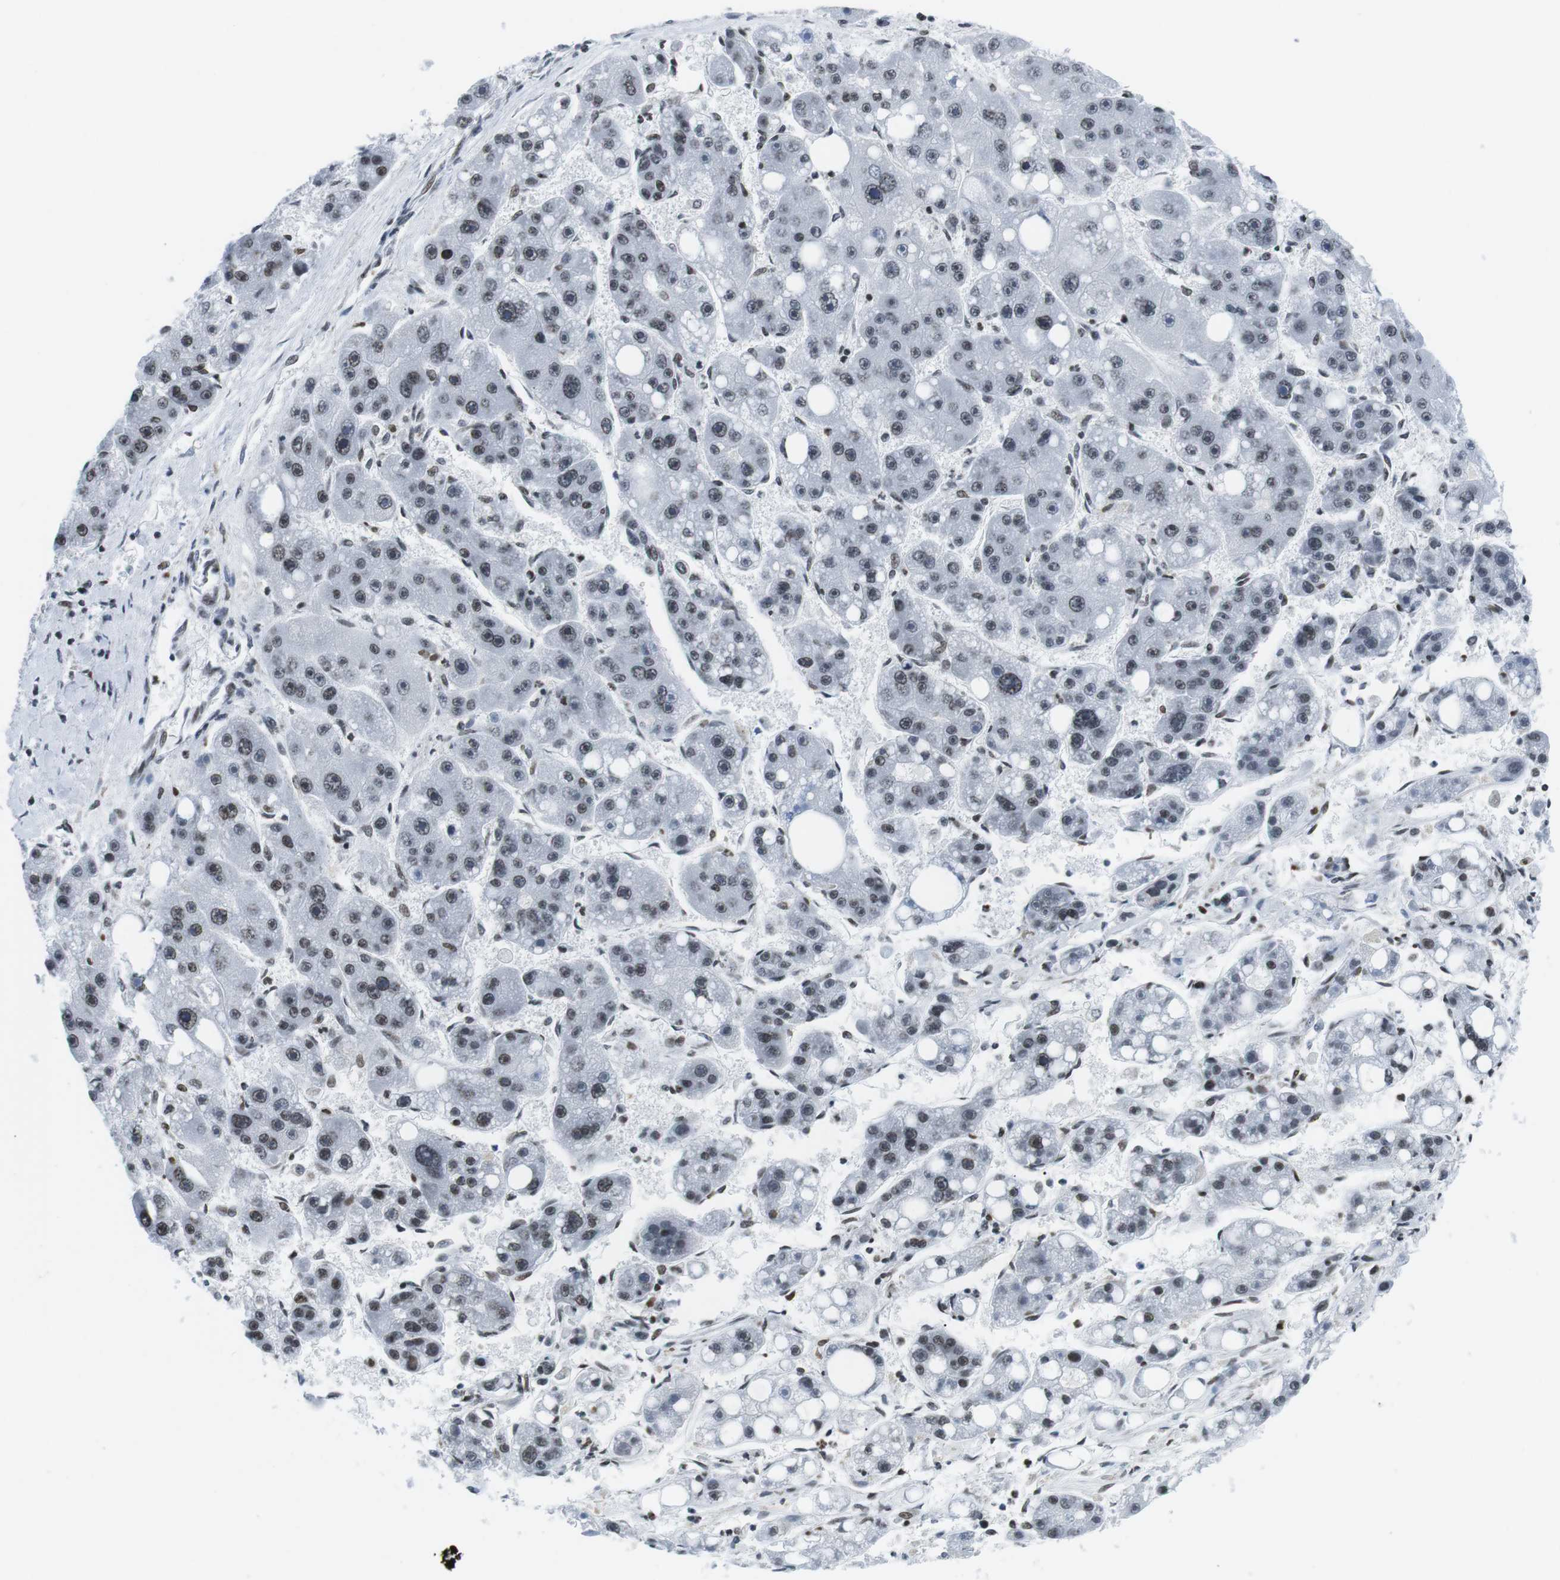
{"staining": {"intensity": "weak", "quantity": ">75%", "location": "cytoplasmic/membranous,nuclear"}, "tissue": "liver cancer", "cell_type": "Tumor cells", "image_type": "cancer", "snomed": [{"axis": "morphology", "description": "Carcinoma, Hepatocellular, NOS"}, {"axis": "topography", "description": "Liver"}], "caption": "IHC image of neoplastic tissue: liver hepatocellular carcinoma stained using IHC displays low levels of weak protein expression localized specifically in the cytoplasmic/membranous and nuclear of tumor cells, appearing as a cytoplasmic/membranous and nuclear brown color.", "gene": "E2F2", "patient": {"sex": "female", "age": 61}}